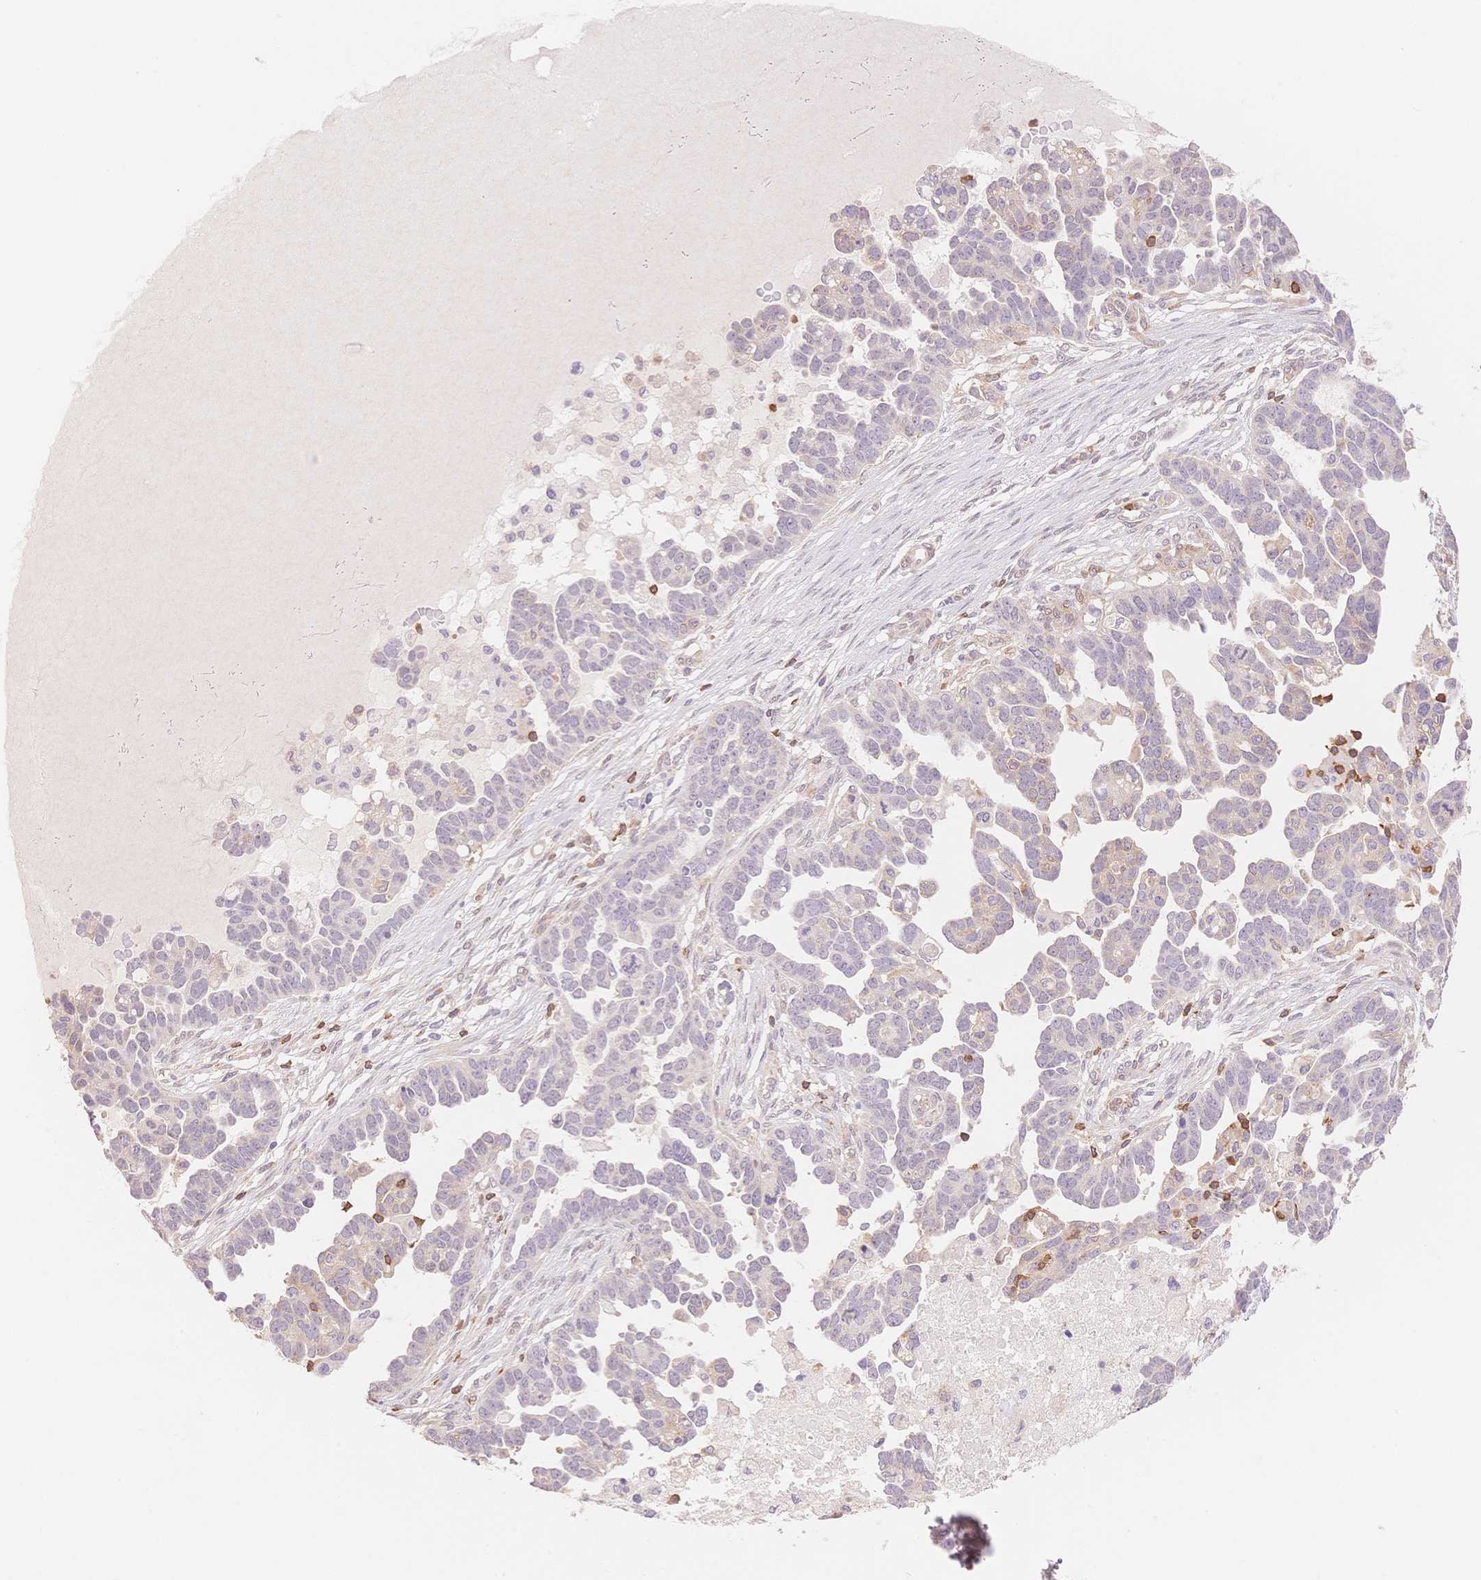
{"staining": {"intensity": "negative", "quantity": "none", "location": "none"}, "tissue": "ovarian cancer", "cell_type": "Tumor cells", "image_type": "cancer", "snomed": [{"axis": "morphology", "description": "Cystadenocarcinoma, serous, NOS"}, {"axis": "topography", "description": "Ovary"}], "caption": "Tumor cells show no significant protein positivity in ovarian serous cystadenocarcinoma.", "gene": "STK39", "patient": {"sex": "female", "age": 54}}